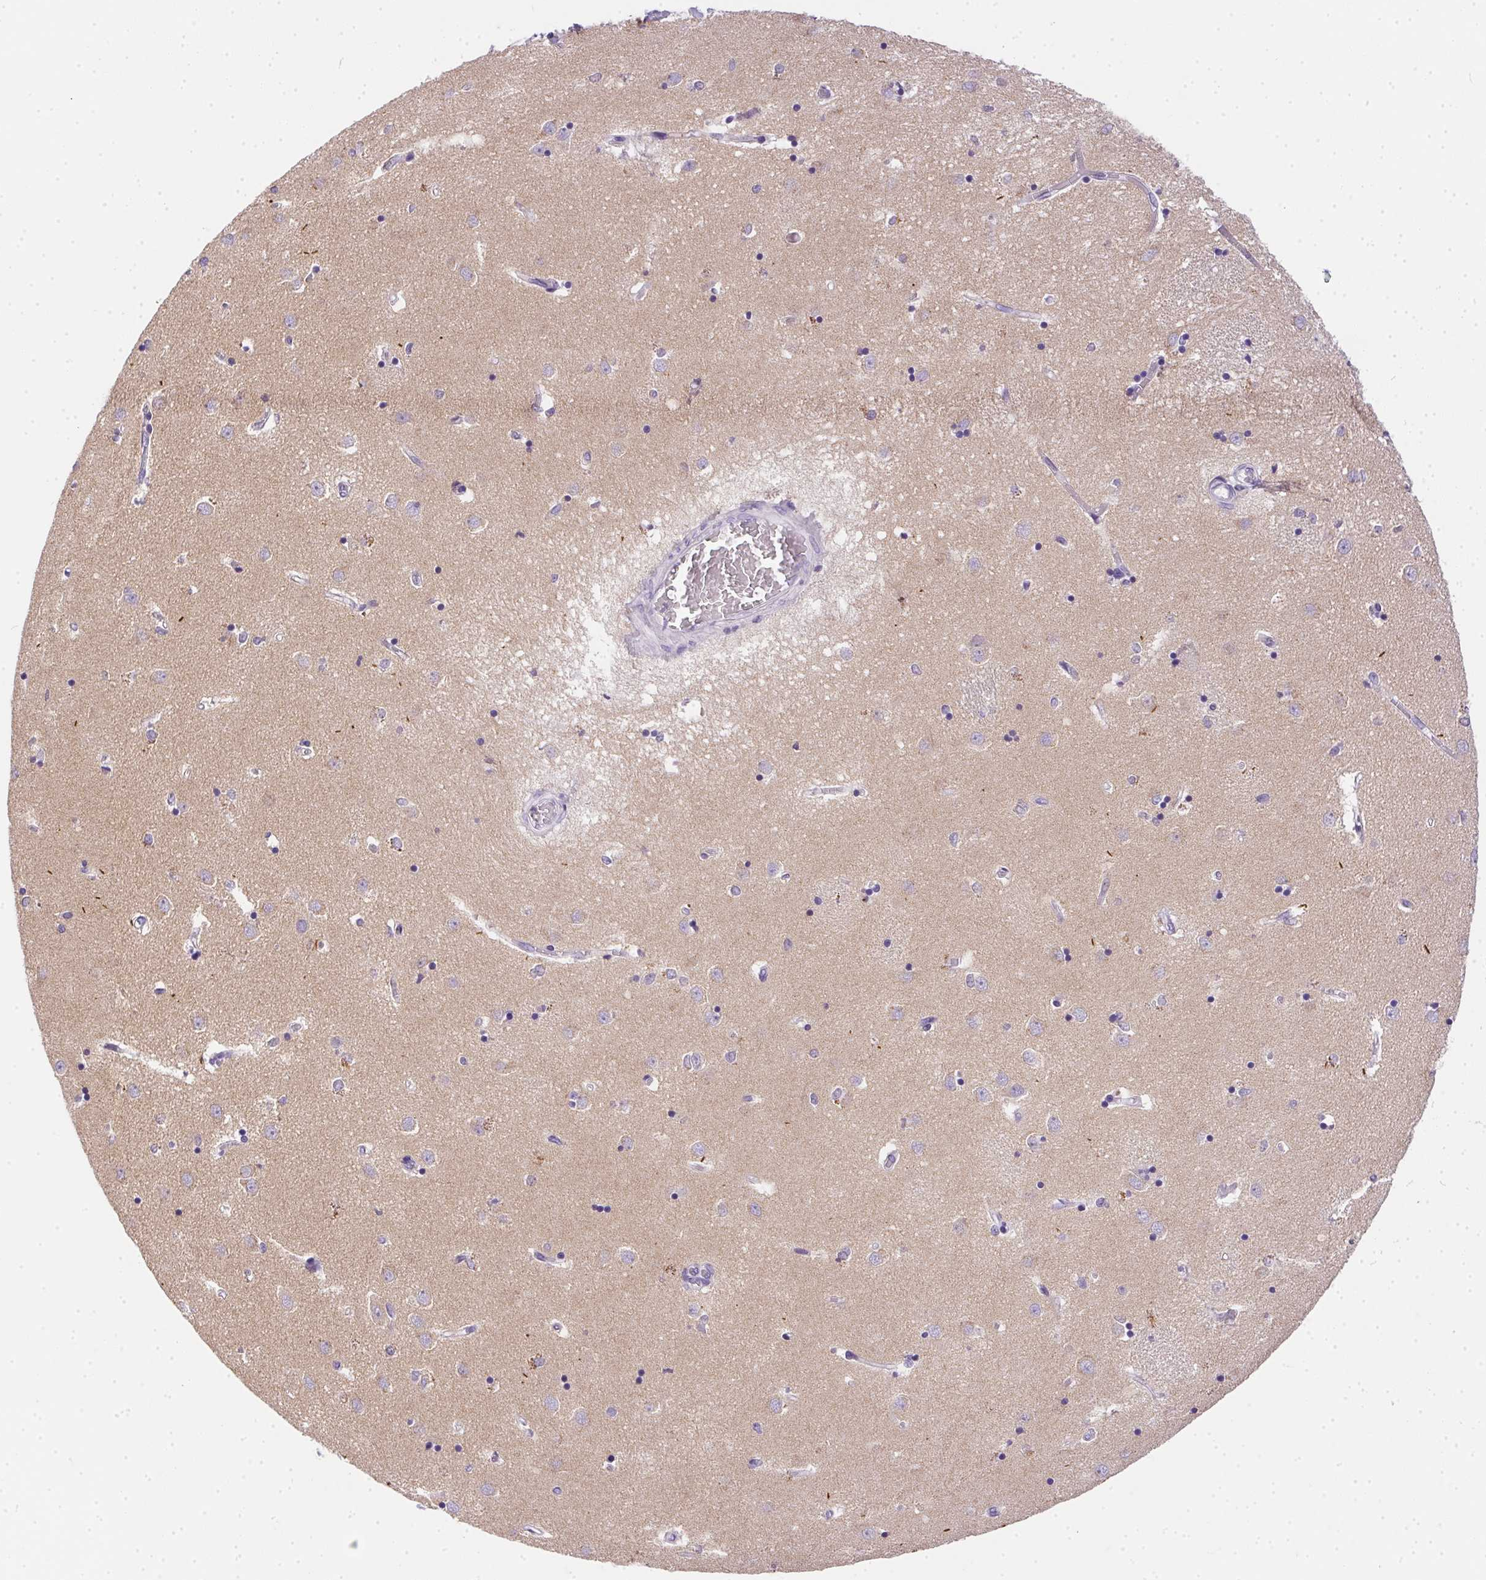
{"staining": {"intensity": "negative", "quantity": "none", "location": "none"}, "tissue": "caudate", "cell_type": "Glial cells", "image_type": "normal", "snomed": [{"axis": "morphology", "description": "Normal tissue, NOS"}, {"axis": "topography", "description": "Lateral ventricle wall"}], "caption": "A photomicrograph of caudate stained for a protein exhibits no brown staining in glial cells. Nuclei are stained in blue.", "gene": "SSTR4", "patient": {"sex": "male", "age": 54}}